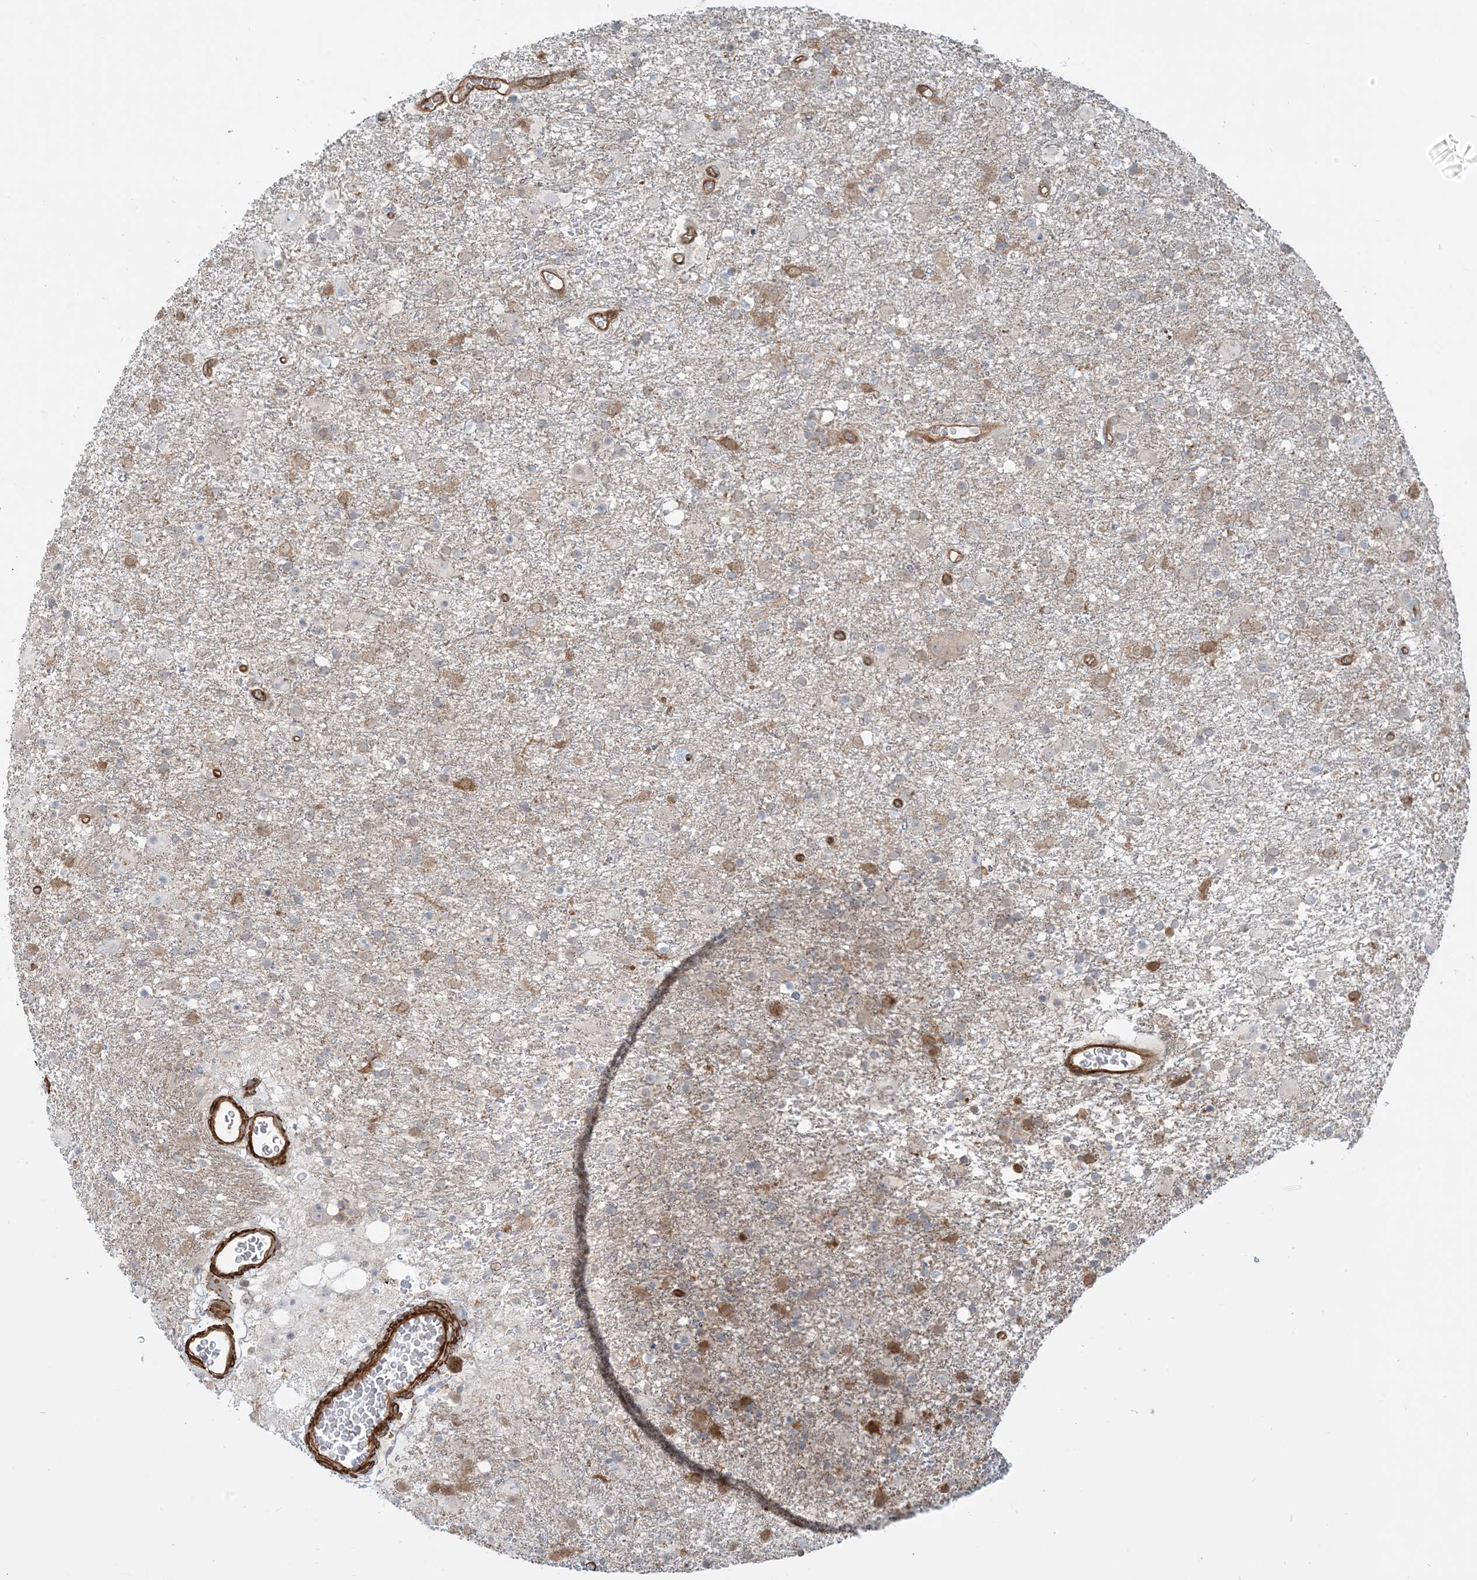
{"staining": {"intensity": "negative", "quantity": "none", "location": "none"}, "tissue": "glioma", "cell_type": "Tumor cells", "image_type": "cancer", "snomed": [{"axis": "morphology", "description": "Glioma, malignant, Low grade"}, {"axis": "topography", "description": "Brain"}], "caption": "Photomicrograph shows no significant protein positivity in tumor cells of malignant low-grade glioma.", "gene": "PPM1F", "patient": {"sex": "male", "age": 65}}